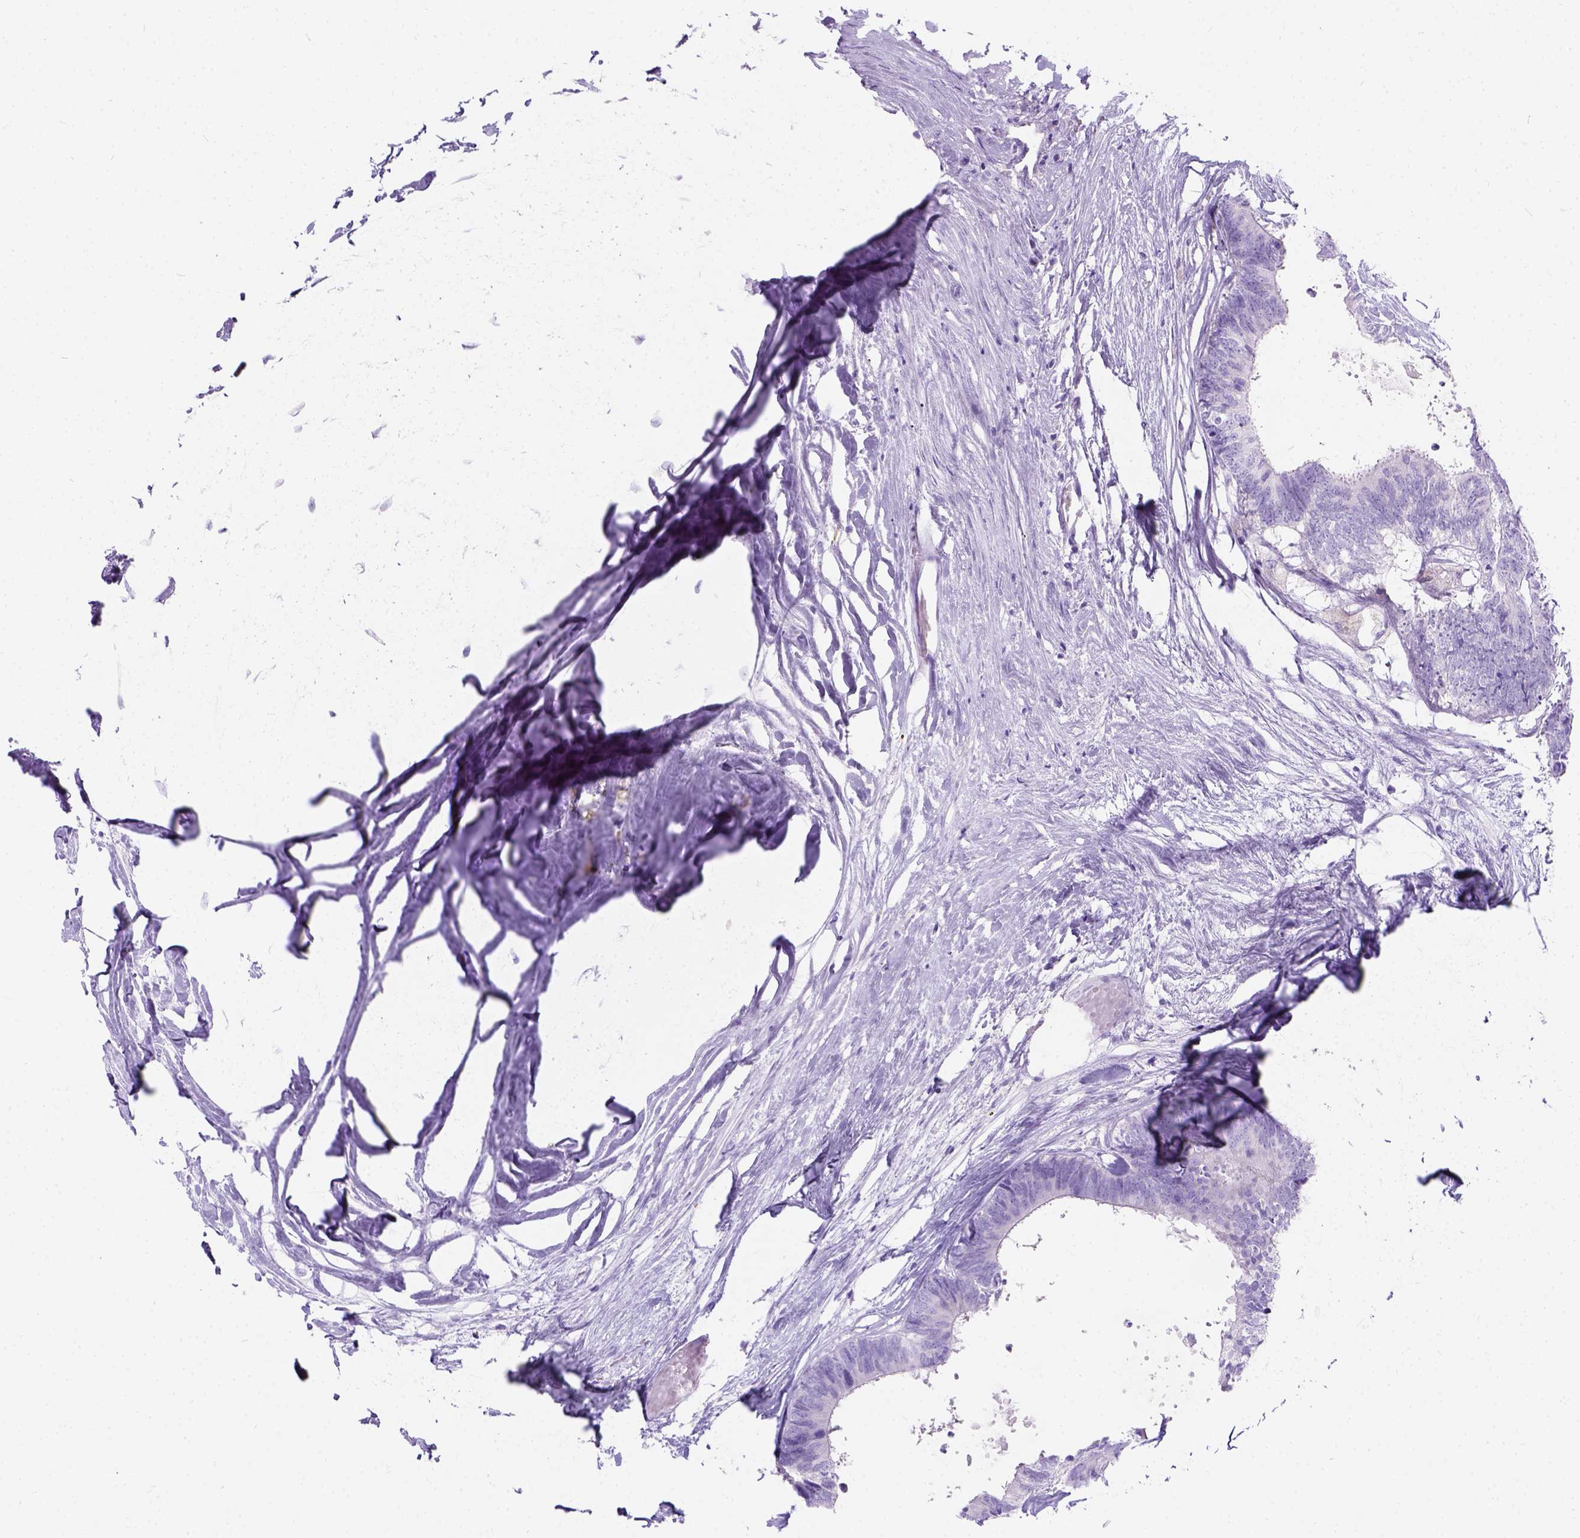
{"staining": {"intensity": "negative", "quantity": "none", "location": "none"}, "tissue": "colorectal cancer", "cell_type": "Tumor cells", "image_type": "cancer", "snomed": [{"axis": "morphology", "description": "Adenocarcinoma, NOS"}, {"axis": "topography", "description": "Colon"}, {"axis": "topography", "description": "Rectum"}], "caption": "Immunohistochemical staining of colorectal cancer exhibits no significant staining in tumor cells.", "gene": "C7orf57", "patient": {"sex": "male", "age": 57}}